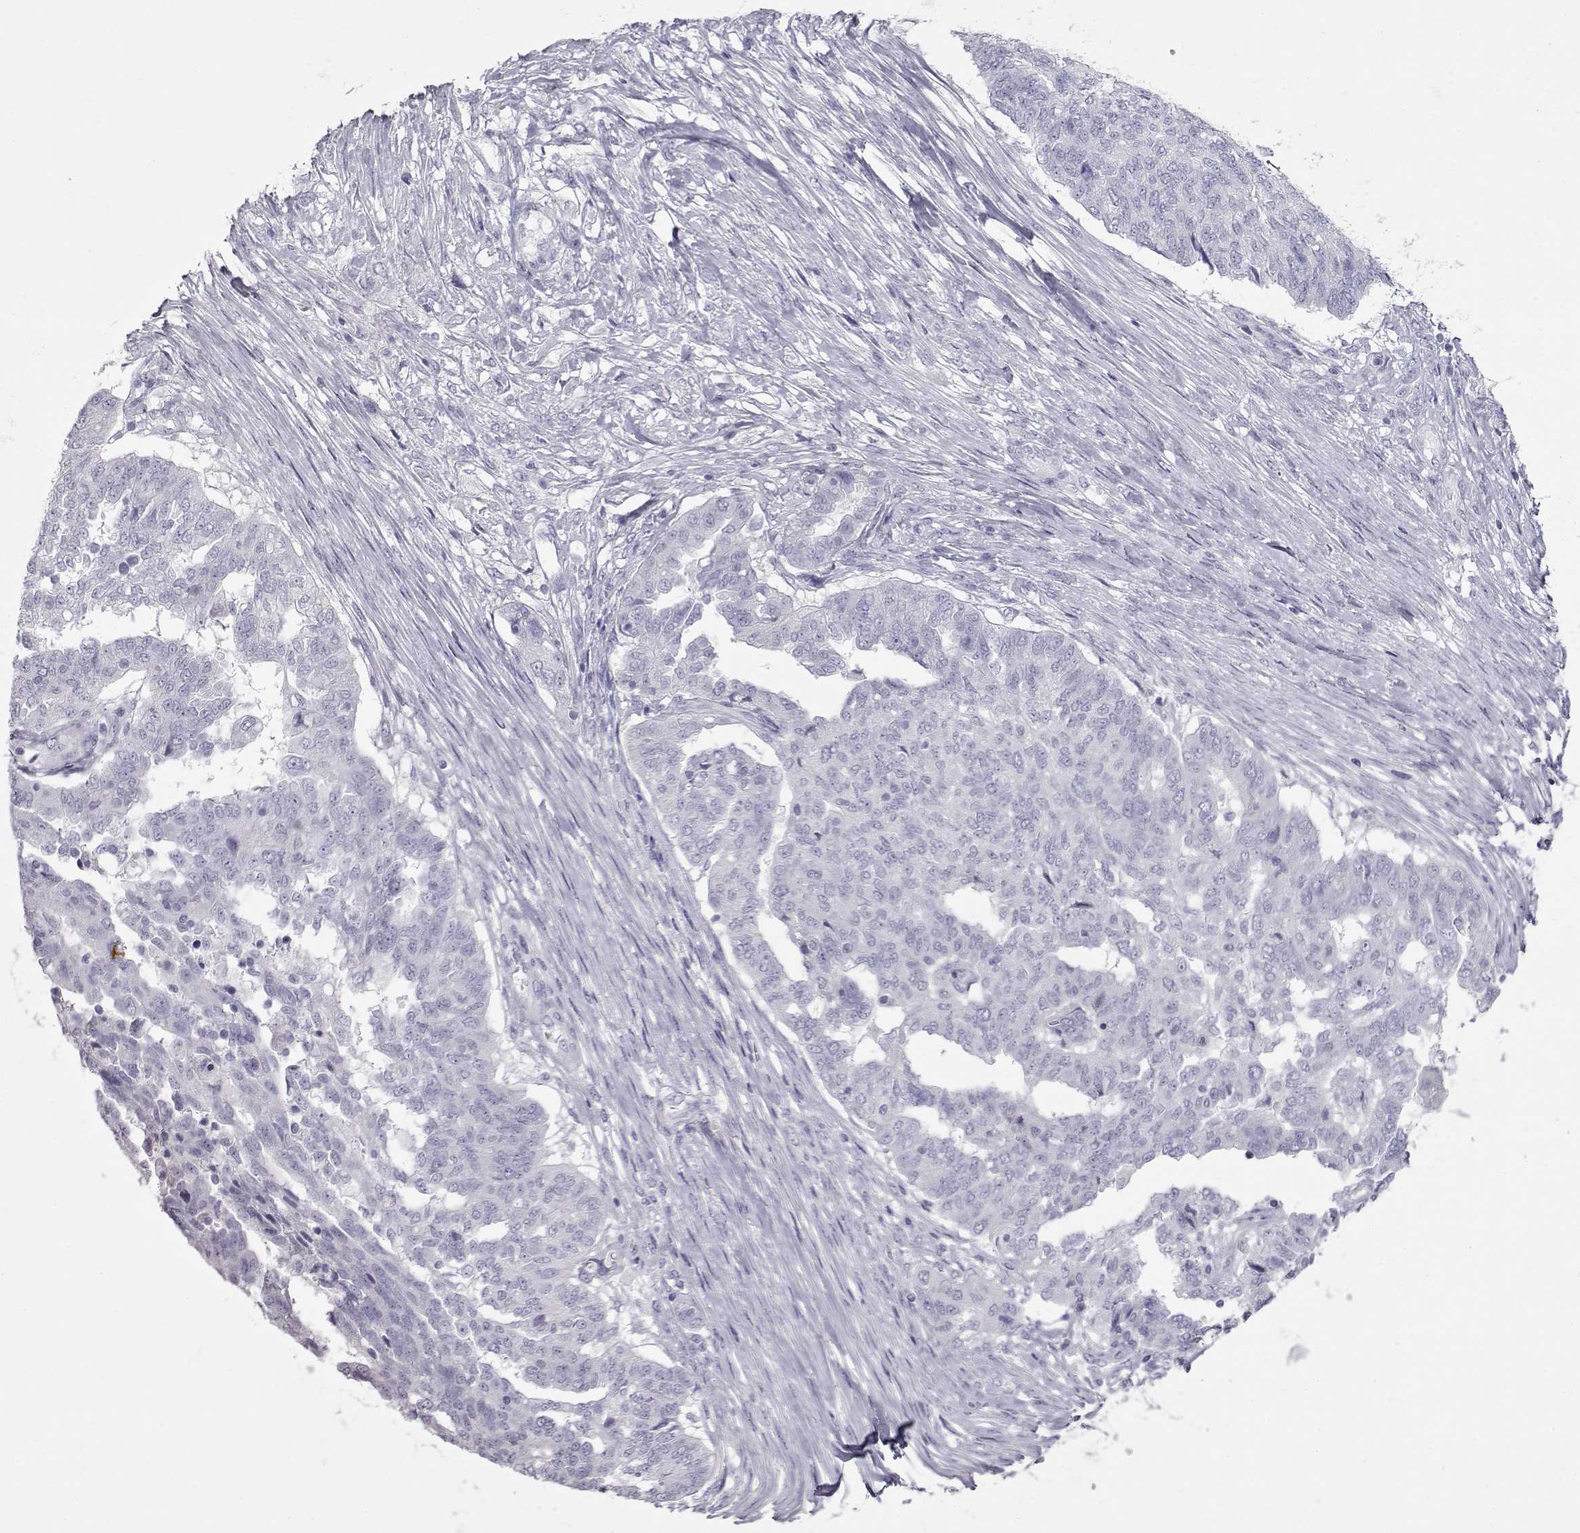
{"staining": {"intensity": "negative", "quantity": "none", "location": "none"}, "tissue": "ovarian cancer", "cell_type": "Tumor cells", "image_type": "cancer", "snomed": [{"axis": "morphology", "description": "Cystadenocarcinoma, serous, NOS"}, {"axis": "topography", "description": "Ovary"}], "caption": "Immunohistochemical staining of ovarian cancer demonstrates no significant expression in tumor cells.", "gene": "SLITRK3", "patient": {"sex": "female", "age": 67}}